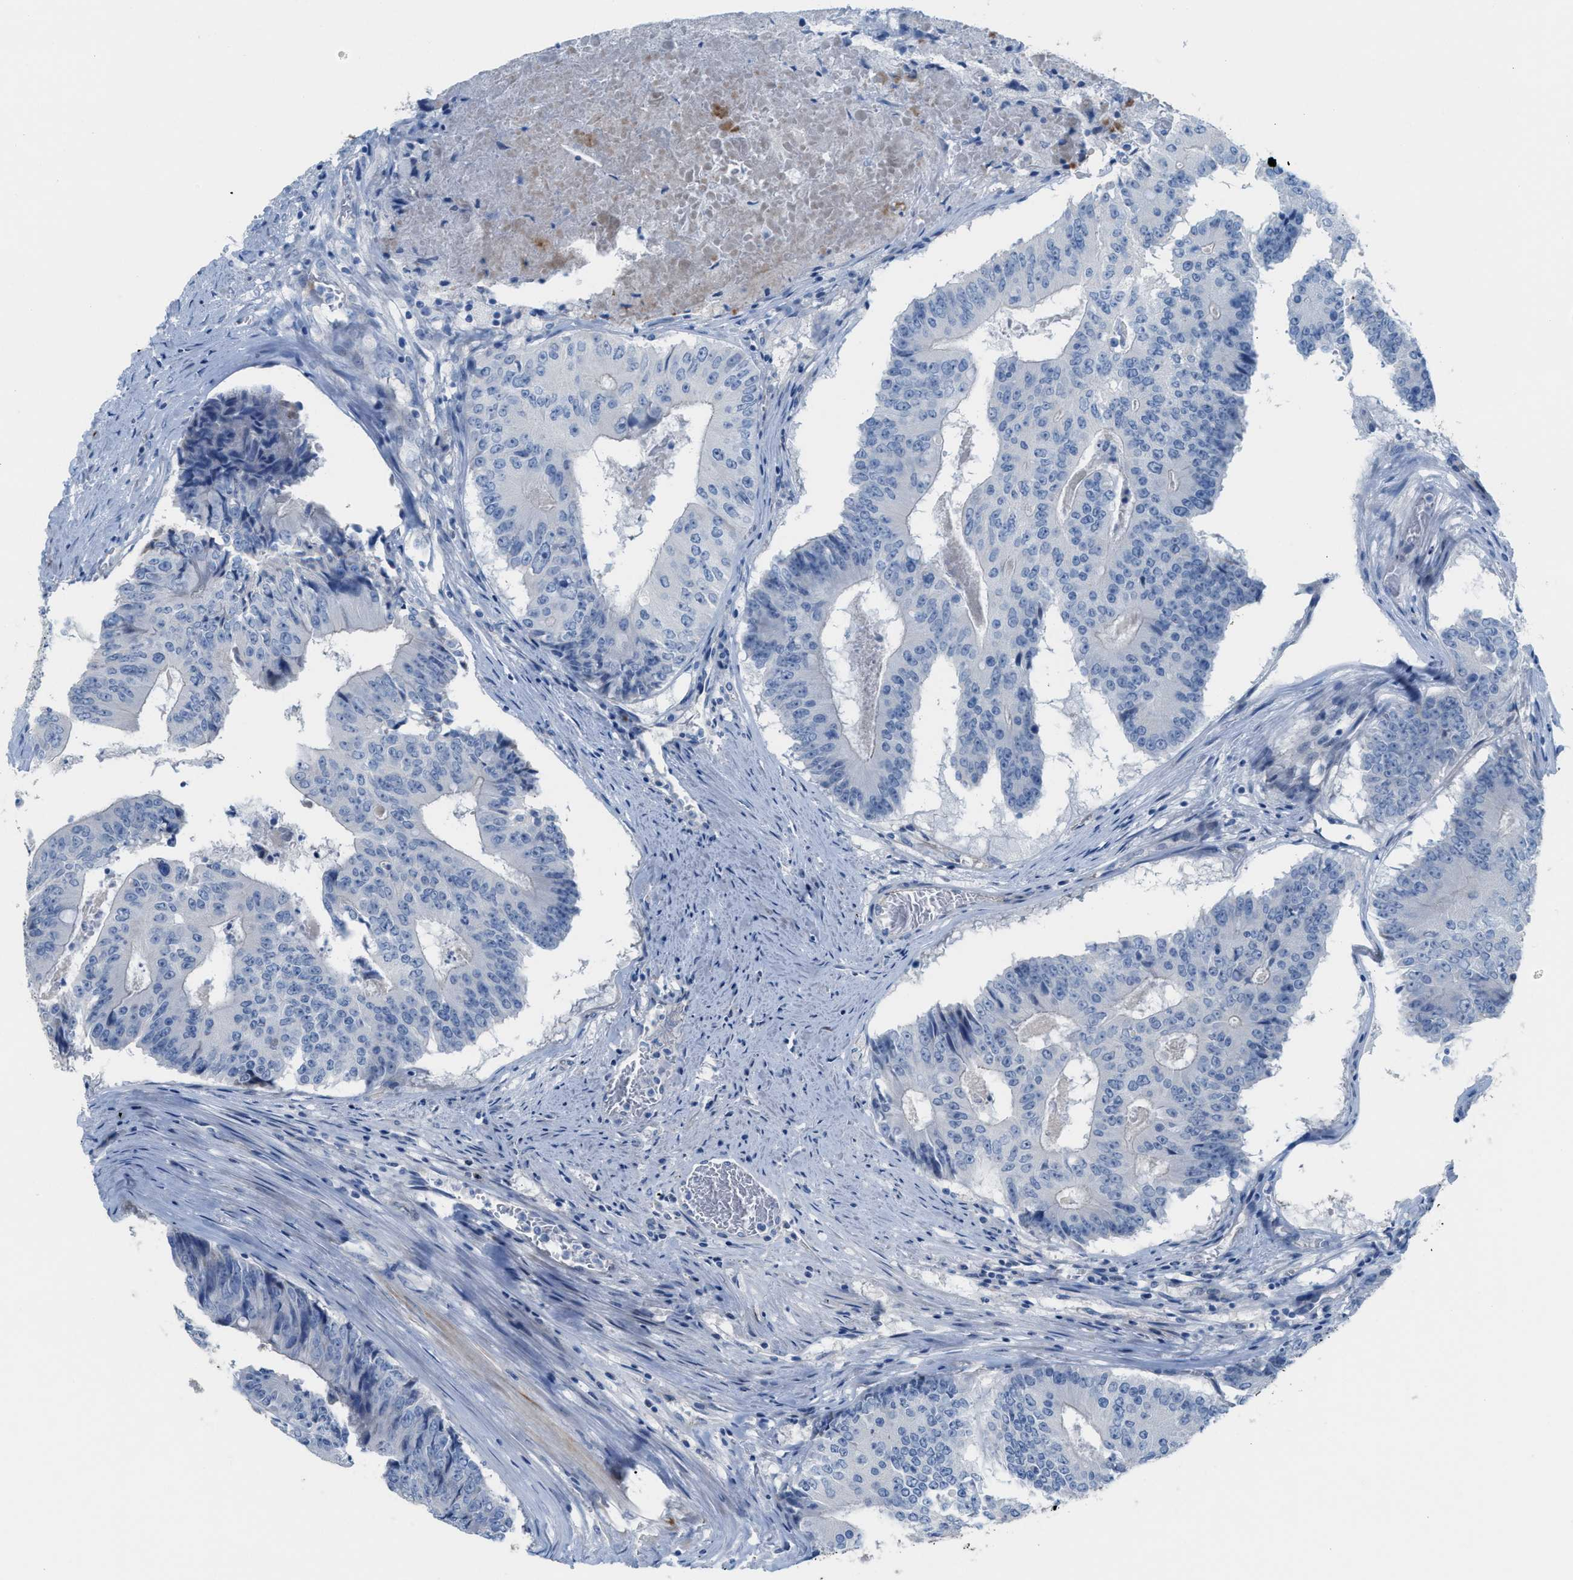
{"staining": {"intensity": "negative", "quantity": "none", "location": "none"}, "tissue": "colorectal cancer", "cell_type": "Tumor cells", "image_type": "cancer", "snomed": [{"axis": "morphology", "description": "Adenocarcinoma, NOS"}, {"axis": "topography", "description": "Colon"}], "caption": "This is an IHC image of colorectal adenocarcinoma. There is no positivity in tumor cells.", "gene": "MPP3", "patient": {"sex": "male", "age": 87}}